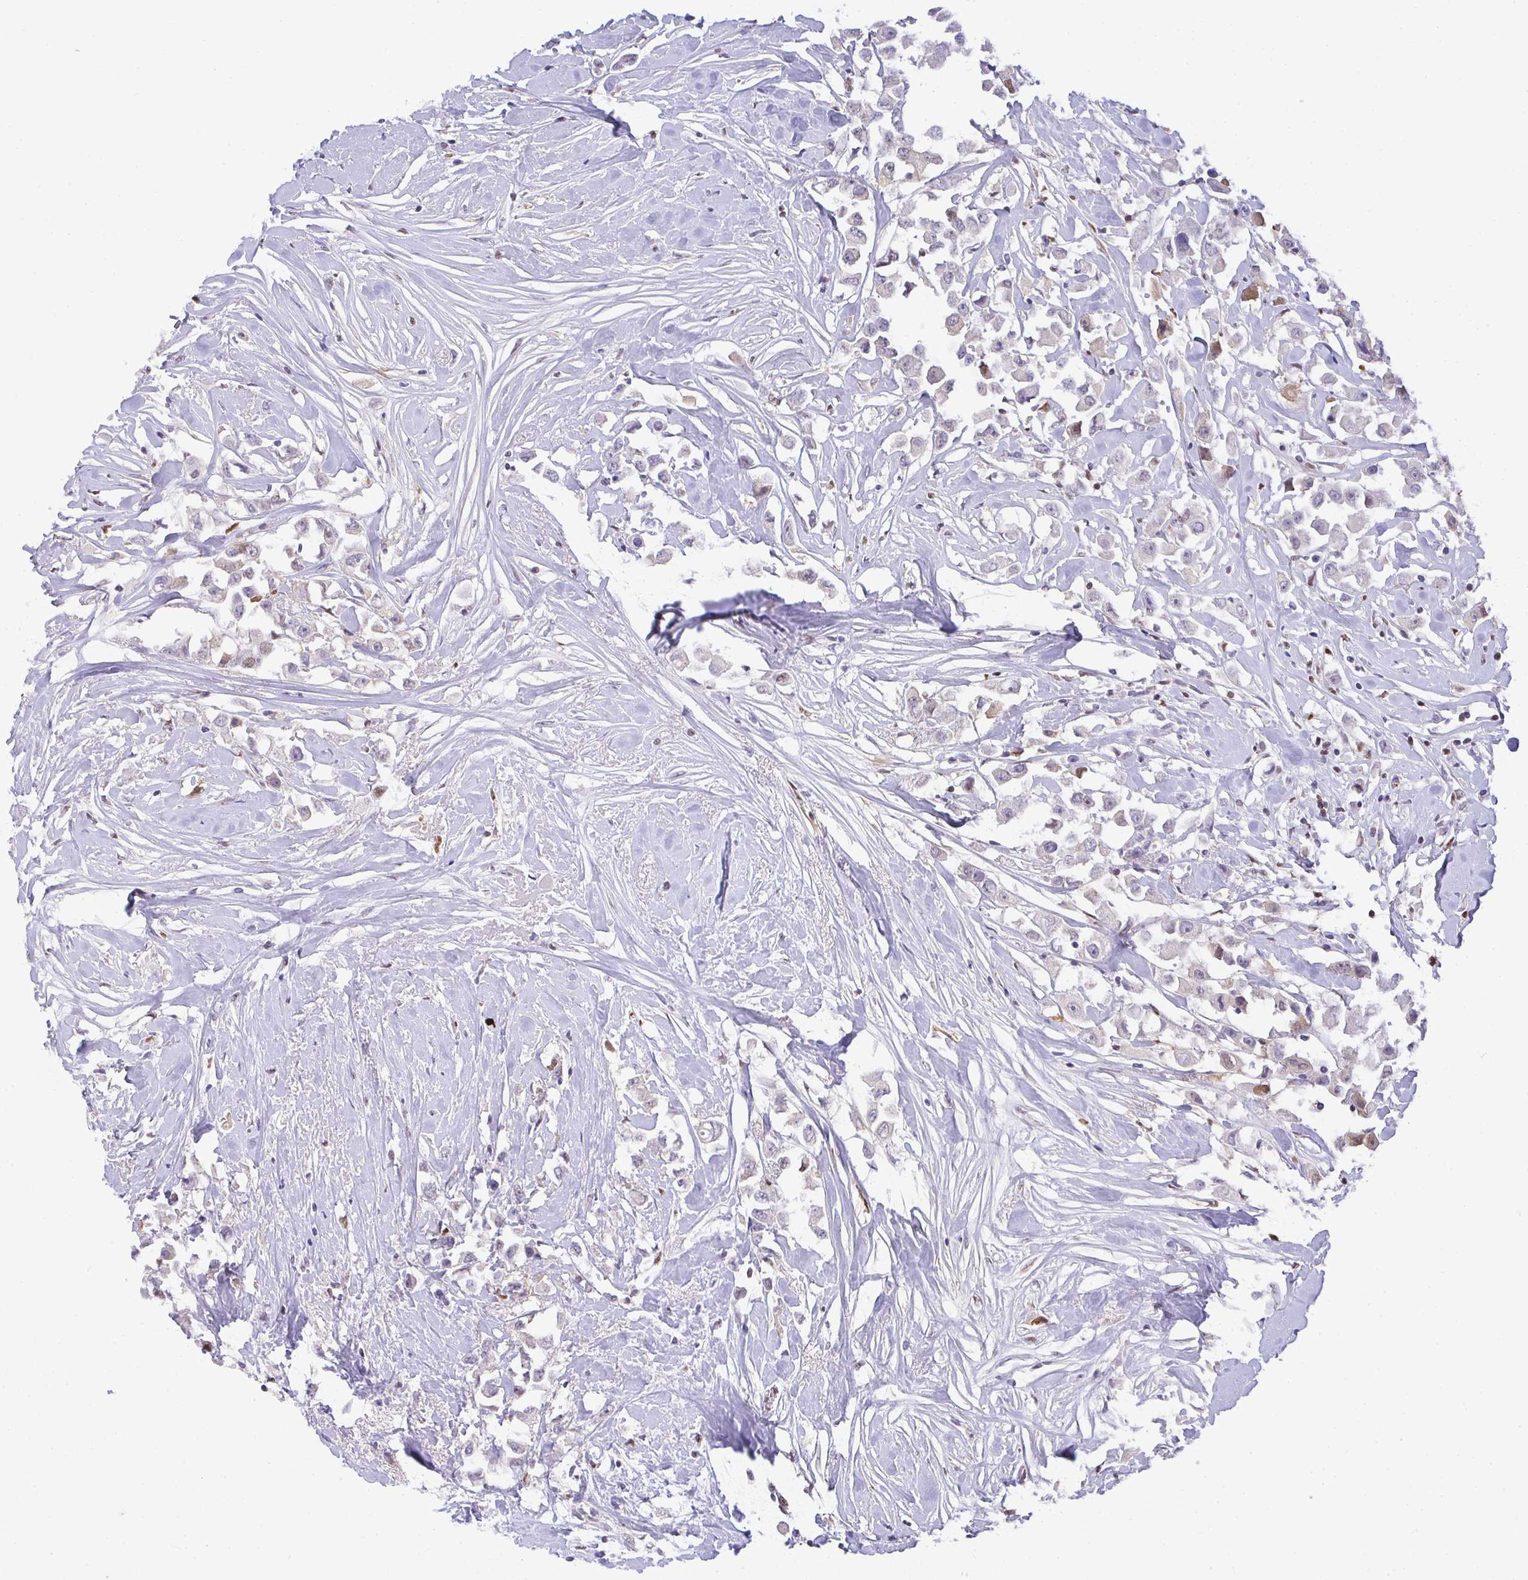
{"staining": {"intensity": "moderate", "quantity": "25%-75%", "location": "nuclear"}, "tissue": "breast cancer", "cell_type": "Tumor cells", "image_type": "cancer", "snomed": [{"axis": "morphology", "description": "Duct carcinoma"}, {"axis": "topography", "description": "Breast"}], "caption": "A high-resolution micrograph shows immunohistochemistry (IHC) staining of breast cancer (infiltrating ductal carcinoma), which shows moderate nuclear expression in approximately 25%-75% of tumor cells.", "gene": "BBX", "patient": {"sex": "female", "age": 61}}